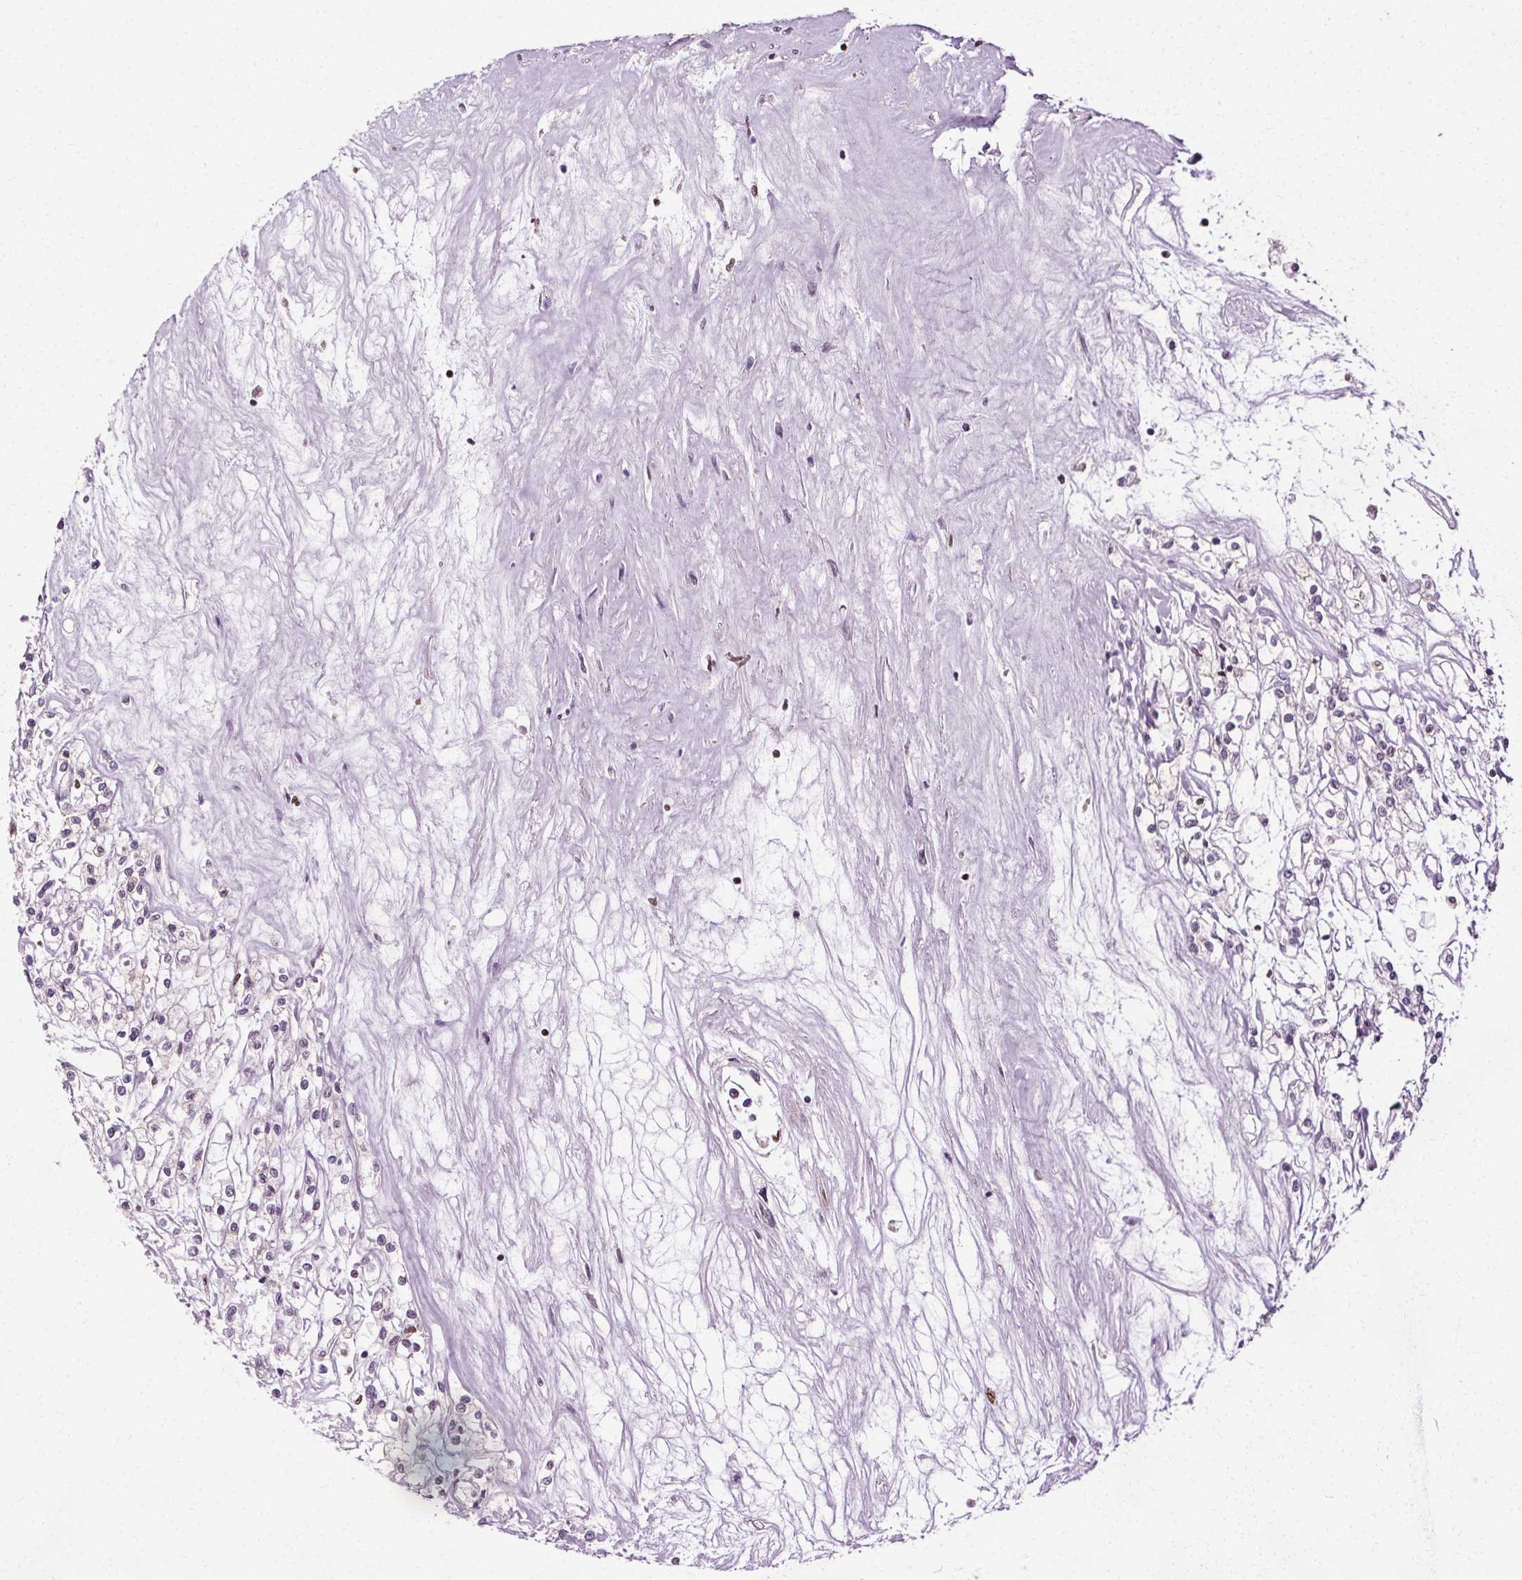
{"staining": {"intensity": "negative", "quantity": "none", "location": "none"}, "tissue": "renal cancer", "cell_type": "Tumor cells", "image_type": "cancer", "snomed": [{"axis": "morphology", "description": "Adenocarcinoma, NOS"}, {"axis": "topography", "description": "Kidney"}], "caption": "Immunohistochemical staining of human renal cancer (adenocarcinoma) displays no significant positivity in tumor cells.", "gene": "CEBPA", "patient": {"sex": "female", "age": 59}}